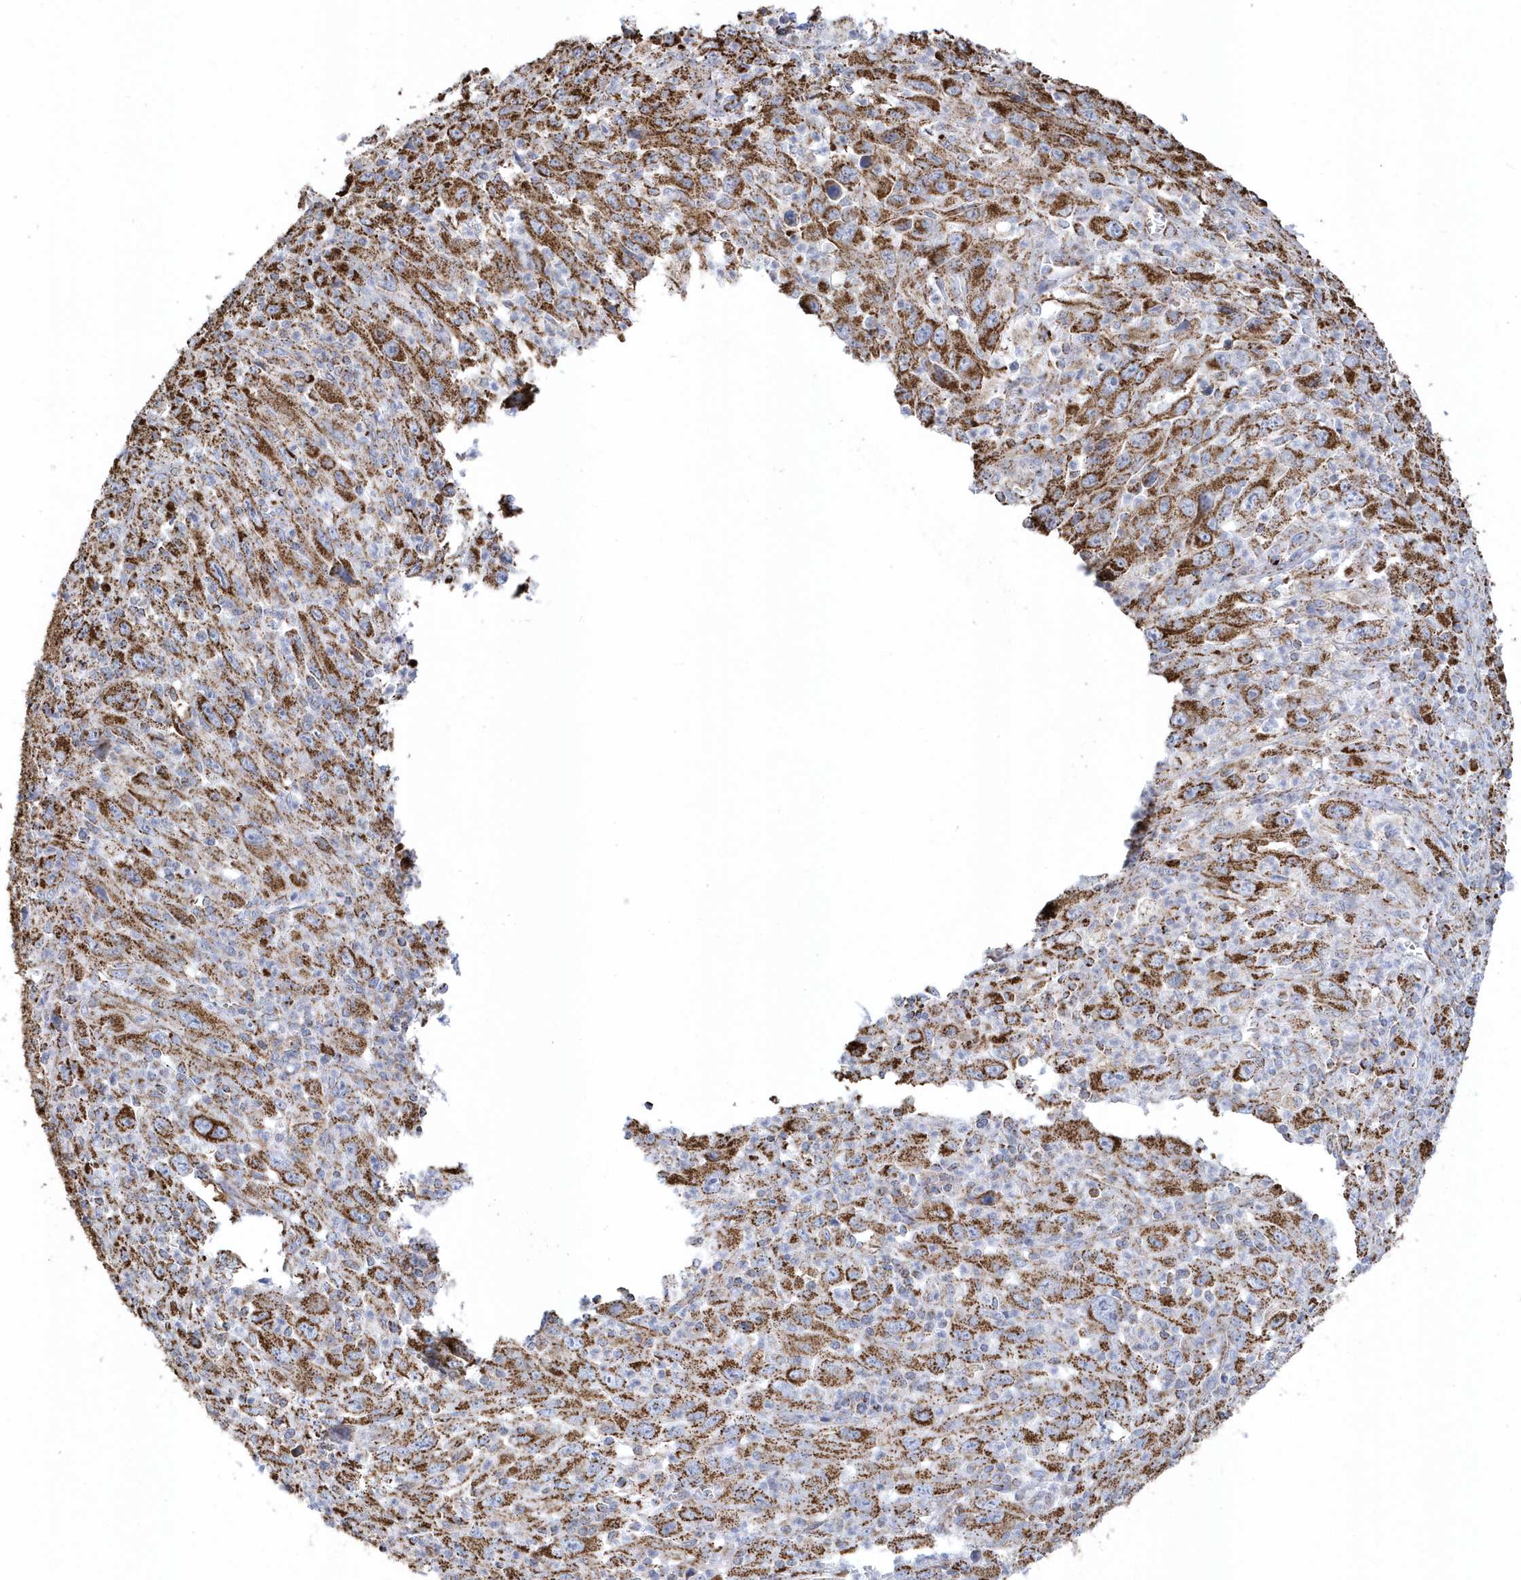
{"staining": {"intensity": "strong", "quantity": ">75%", "location": "cytoplasmic/membranous"}, "tissue": "melanoma", "cell_type": "Tumor cells", "image_type": "cancer", "snomed": [{"axis": "morphology", "description": "Malignant melanoma, Metastatic site"}, {"axis": "topography", "description": "Skin"}], "caption": "About >75% of tumor cells in human malignant melanoma (metastatic site) demonstrate strong cytoplasmic/membranous protein positivity as visualized by brown immunohistochemical staining.", "gene": "GTPBP8", "patient": {"sex": "female", "age": 56}}